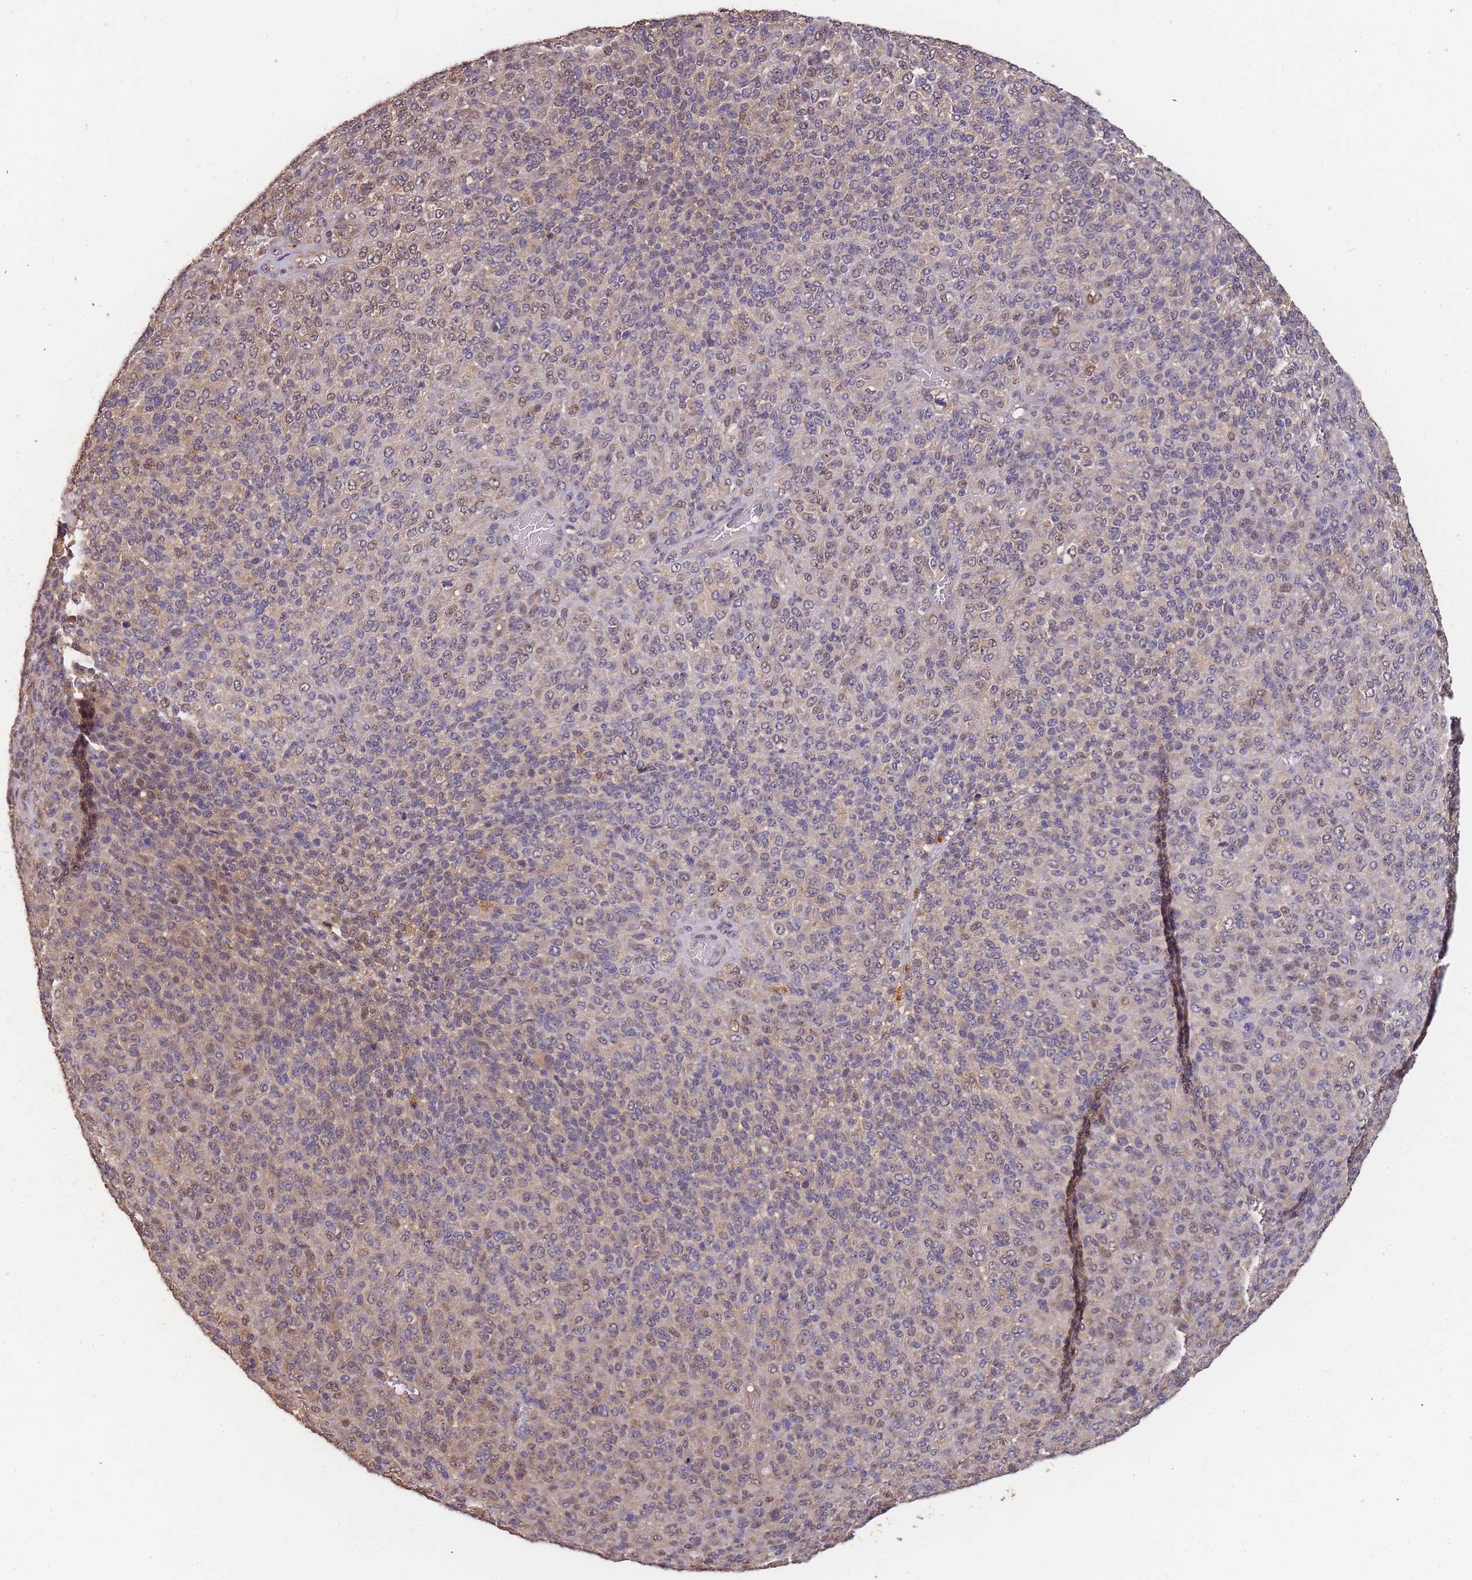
{"staining": {"intensity": "moderate", "quantity": "25%-75%", "location": "cytoplasmic/membranous,nuclear"}, "tissue": "melanoma", "cell_type": "Tumor cells", "image_type": "cancer", "snomed": [{"axis": "morphology", "description": "Malignant melanoma, Metastatic site"}, {"axis": "topography", "description": "Brain"}], "caption": "Immunohistochemical staining of malignant melanoma (metastatic site) reveals medium levels of moderate cytoplasmic/membranous and nuclear protein positivity in about 25%-75% of tumor cells.", "gene": "CDKN2AIPNL", "patient": {"sex": "female", "age": 56}}